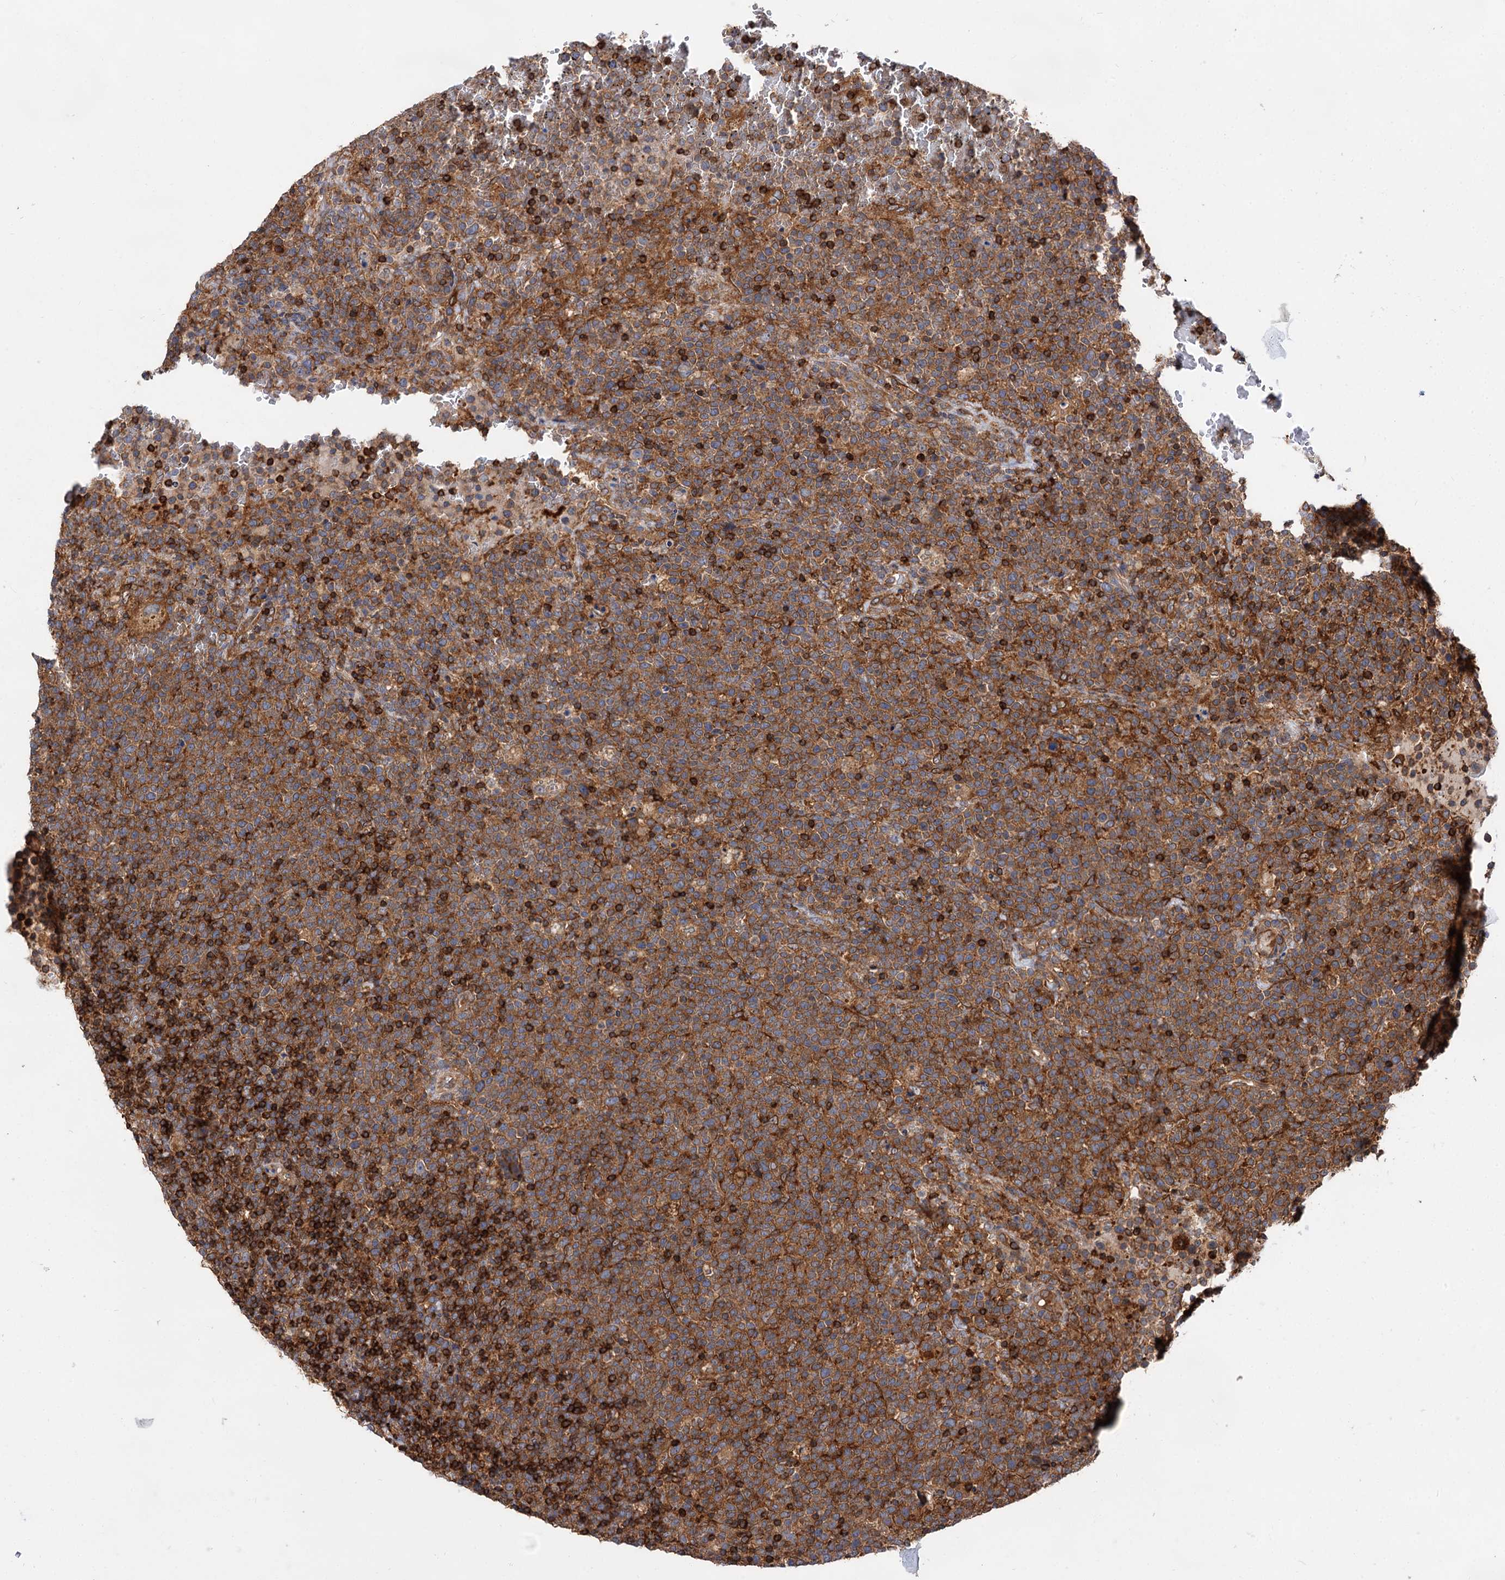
{"staining": {"intensity": "moderate", "quantity": ">75%", "location": "cytoplasmic/membranous"}, "tissue": "lymphoma", "cell_type": "Tumor cells", "image_type": "cancer", "snomed": [{"axis": "morphology", "description": "Malignant lymphoma, non-Hodgkin's type, High grade"}, {"axis": "topography", "description": "Lymph node"}], "caption": "This photomicrograph reveals immunohistochemistry staining of high-grade malignant lymphoma, non-Hodgkin's type, with medium moderate cytoplasmic/membranous positivity in approximately >75% of tumor cells.", "gene": "PACS1", "patient": {"sex": "male", "age": 61}}